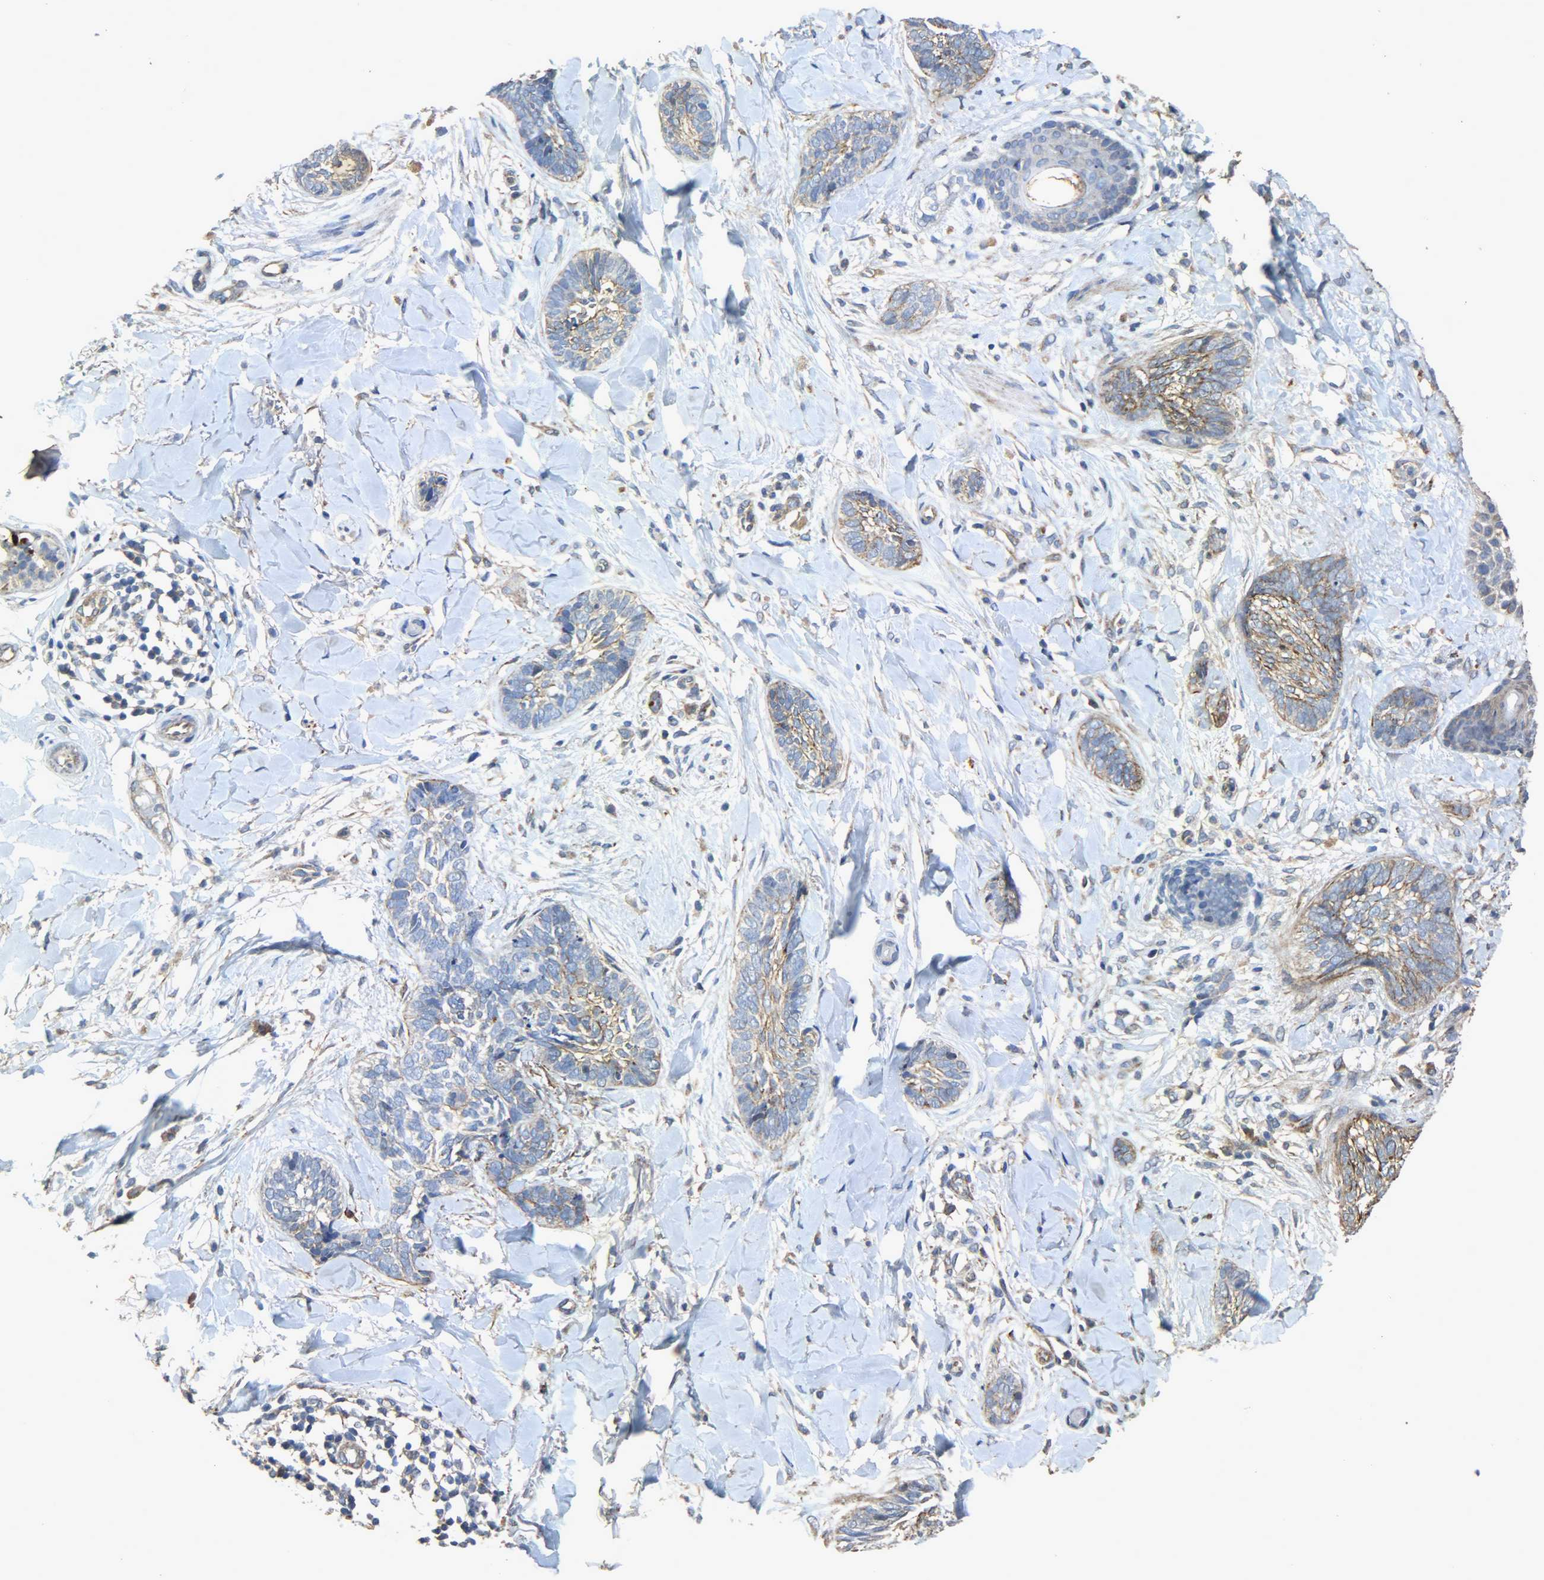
{"staining": {"intensity": "weak", "quantity": "<25%", "location": "cytoplasmic/membranous"}, "tissue": "skin cancer", "cell_type": "Tumor cells", "image_type": "cancer", "snomed": [{"axis": "morphology", "description": "Basal cell carcinoma"}, {"axis": "topography", "description": "Skin"}], "caption": "Photomicrograph shows no protein positivity in tumor cells of basal cell carcinoma (skin) tissue.", "gene": "TPM4", "patient": {"sex": "female", "age": 58}}